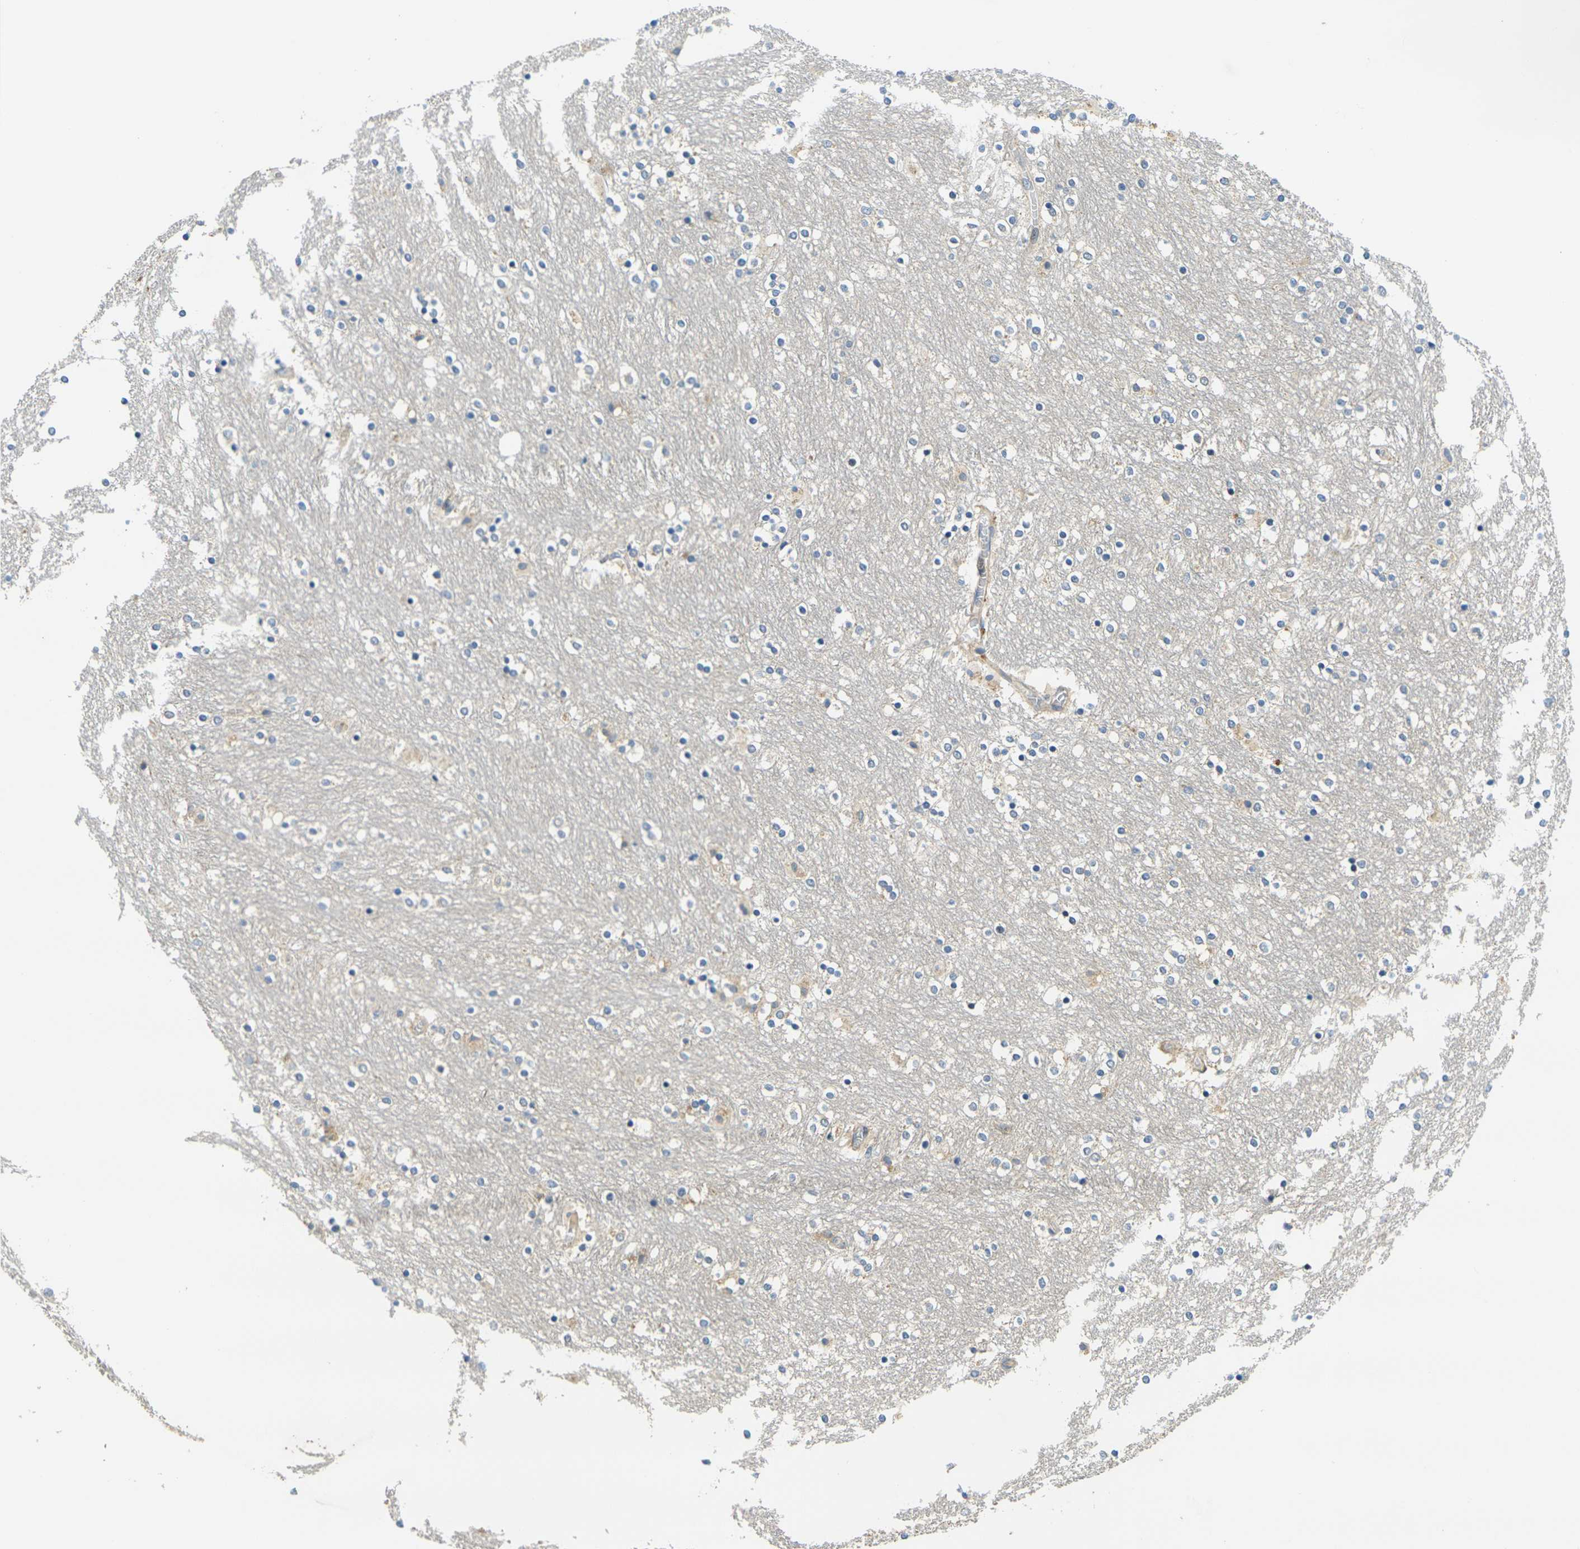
{"staining": {"intensity": "weak", "quantity": "<25%", "location": "cytoplasmic/membranous"}, "tissue": "caudate", "cell_type": "Glial cells", "image_type": "normal", "snomed": [{"axis": "morphology", "description": "Normal tissue, NOS"}, {"axis": "topography", "description": "Lateral ventricle wall"}], "caption": "The micrograph shows no significant staining in glial cells of caudate.", "gene": "MINAR2", "patient": {"sex": "female", "age": 54}}